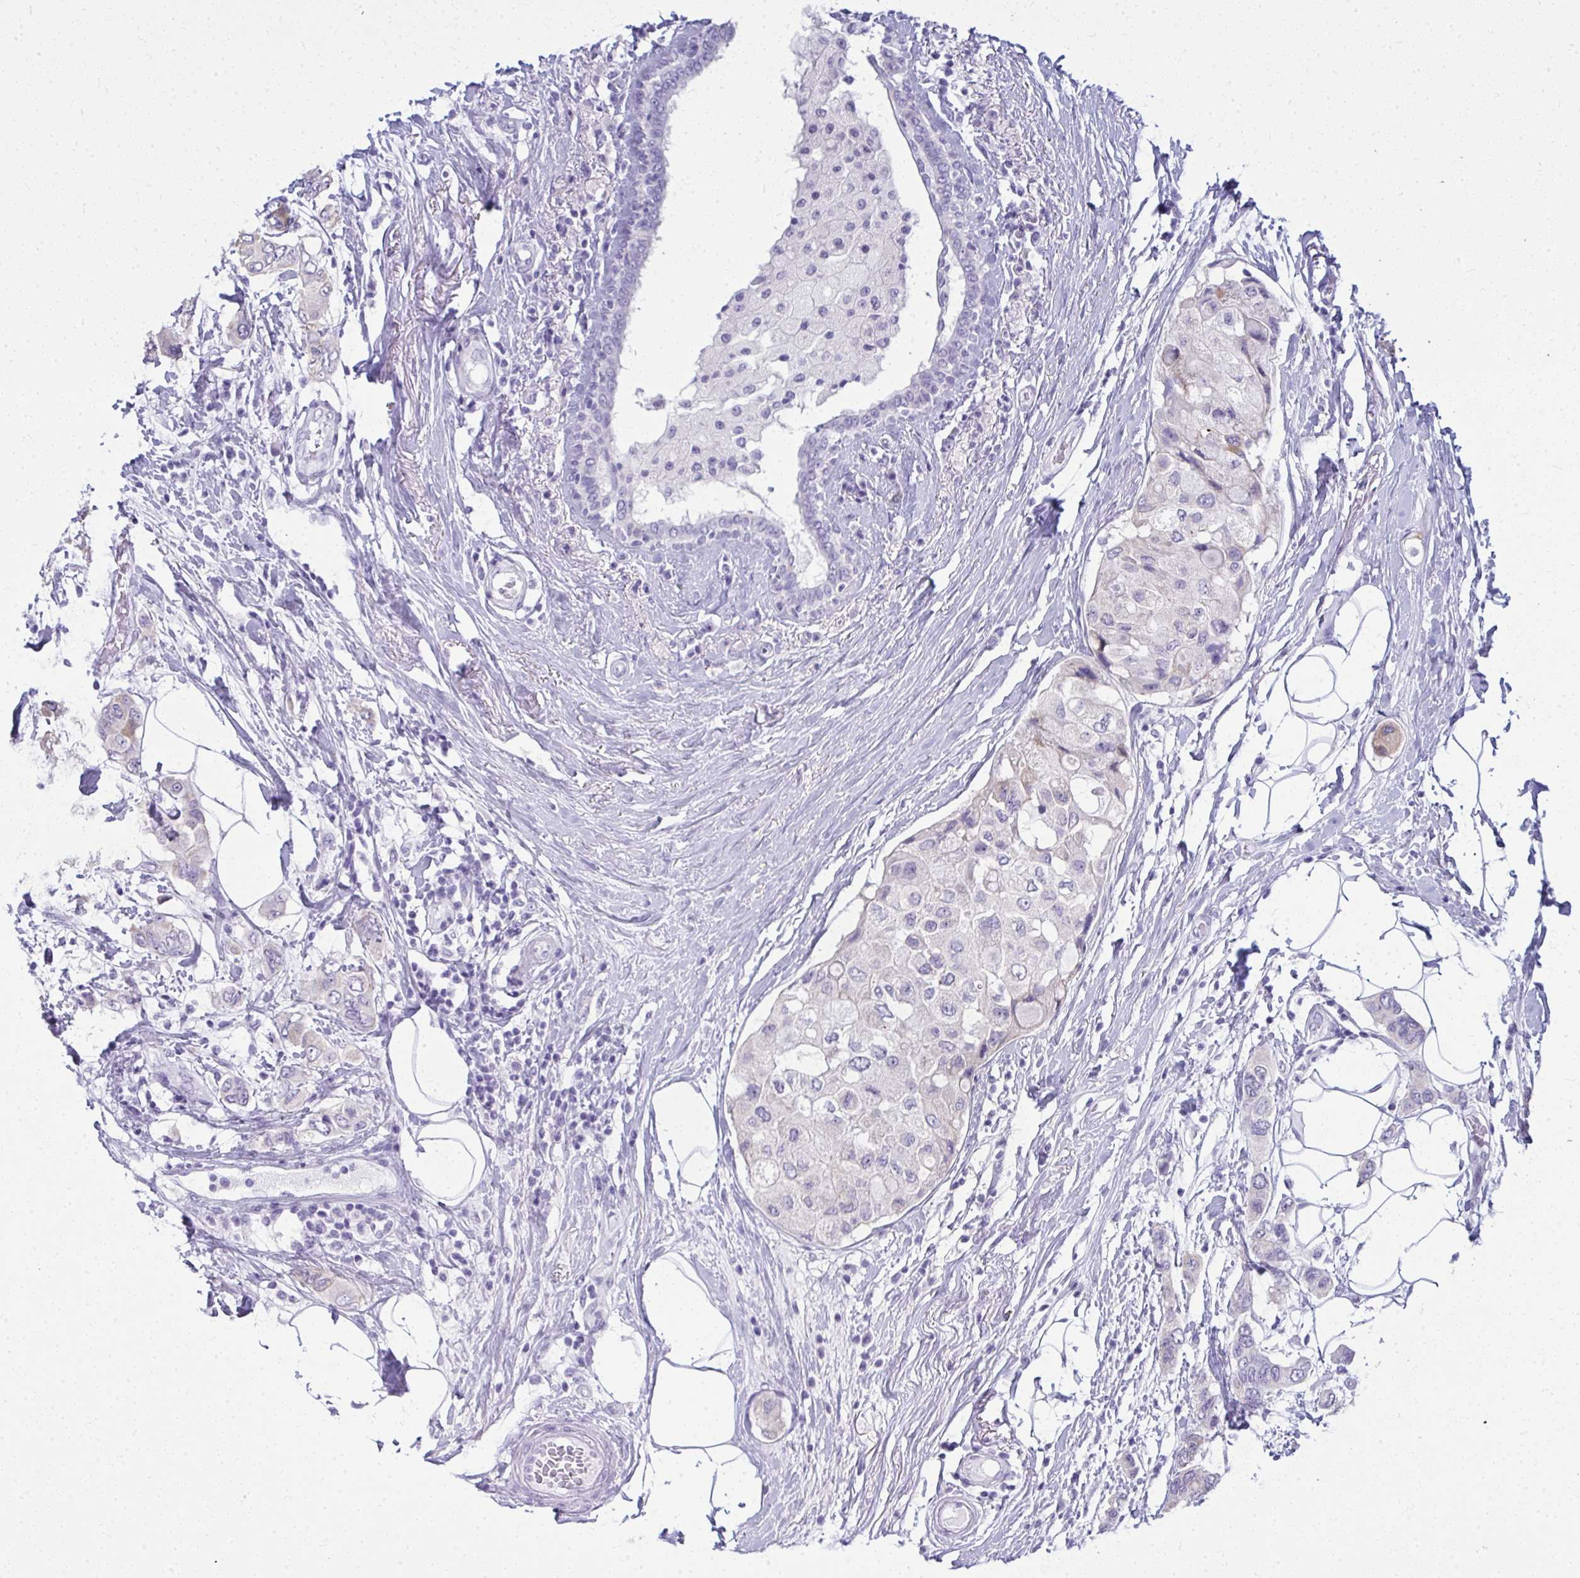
{"staining": {"intensity": "negative", "quantity": "none", "location": "none"}, "tissue": "breast cancer", "cell_type": "Tumor cells", "image_type": "cancer", "snomed": [{"axis": "morphology", "description": "Lobular carcinoma"}, {"axis": "topography", "description": "Breast"}], "caption": "Photomicrograph shows no significant protein staining in tumor cells of lobular carcinoma (breast).", "gene": "QDPR", "patient": {"sex": "female", "age": 51}}